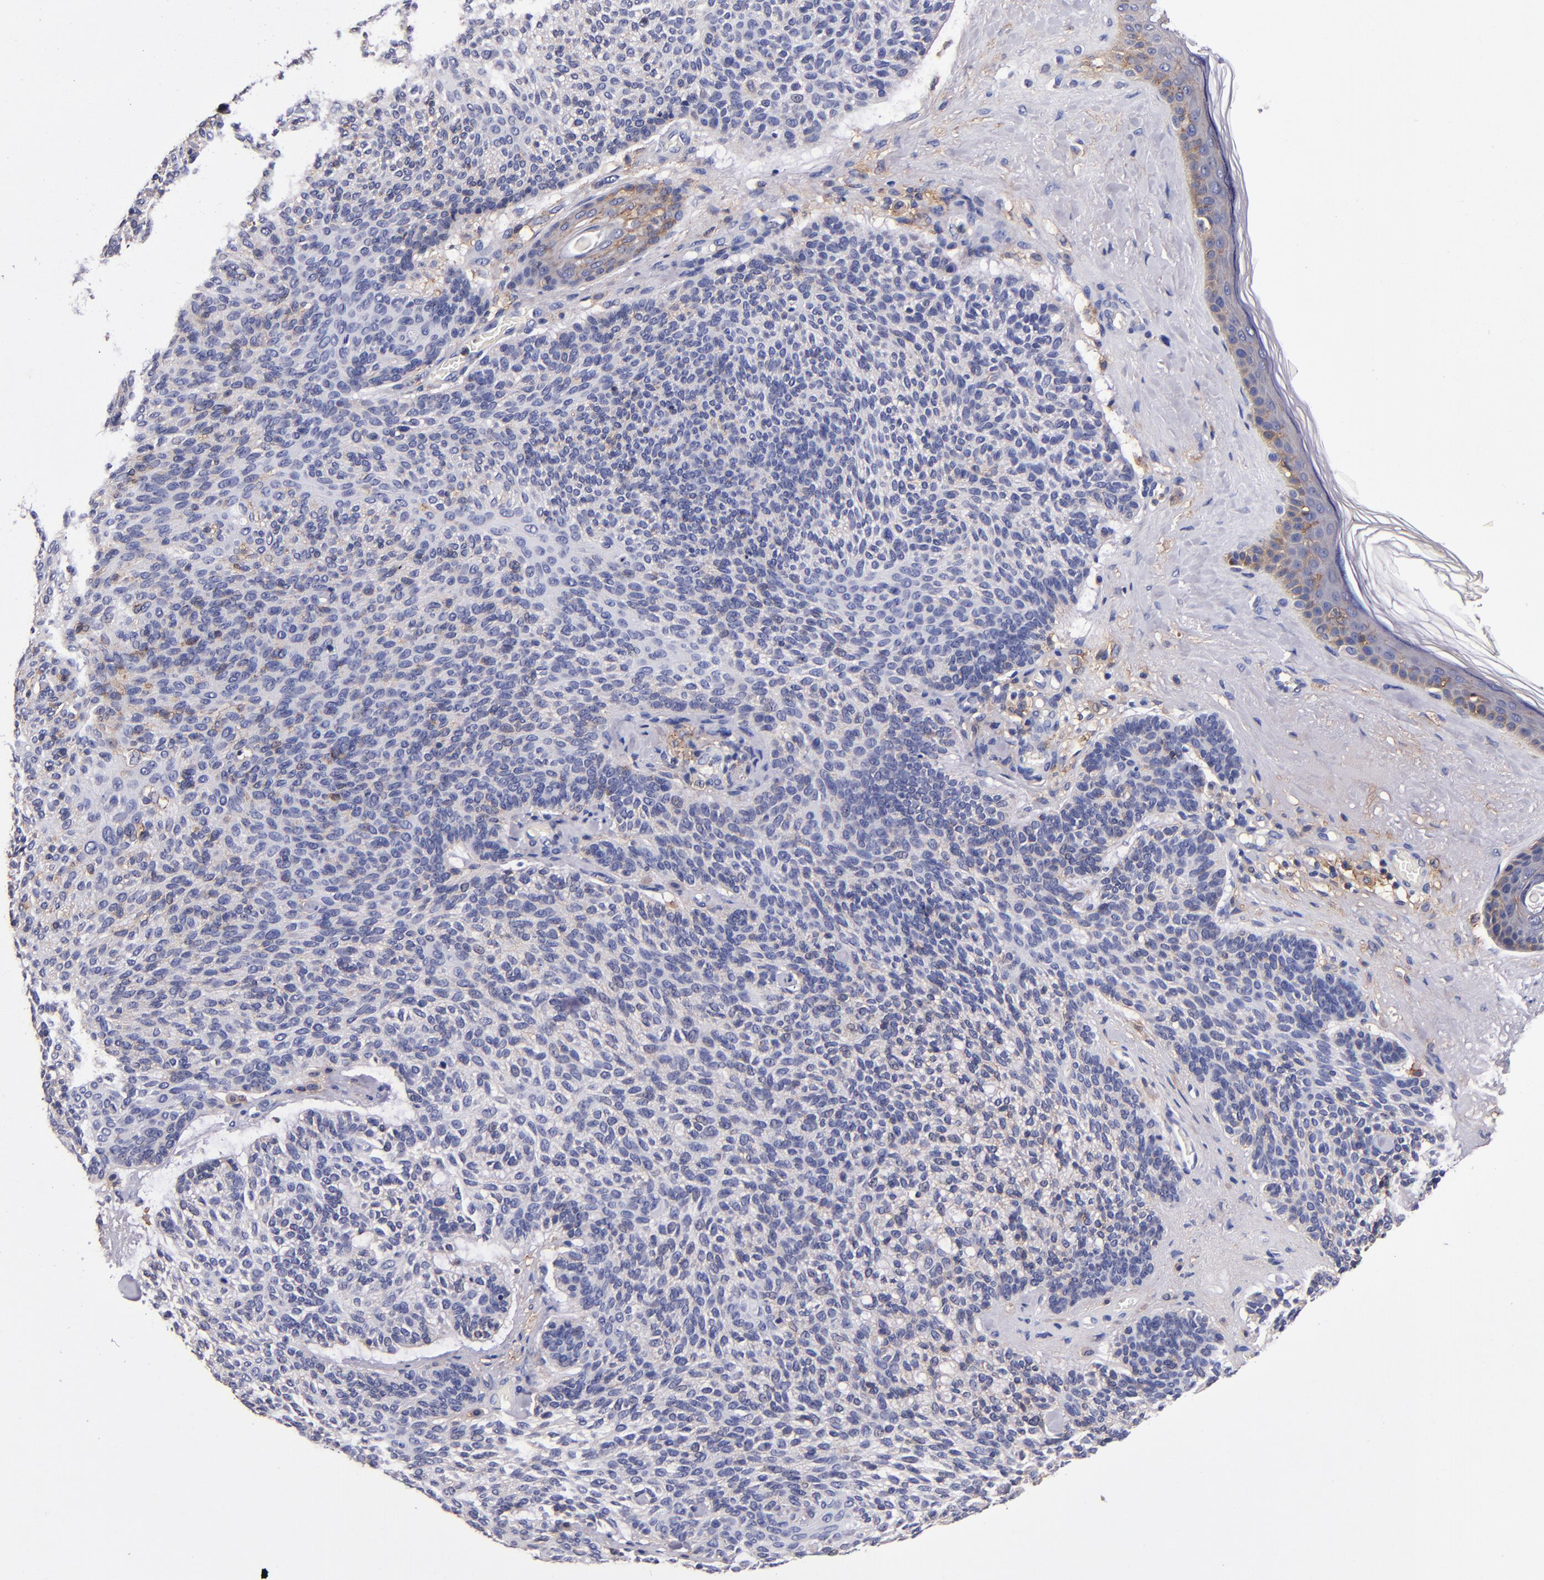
{"staining": {"intensity": "weak", "quantity": "25%-75%", "location": "cytoplasmic/membranous"}, "tissue": "skin cancer", "cell_type": "Tumor cells", "image_type": "cancer", "snomed": [{"axis": "morphology", "description": "Normal tissue, NOS"}, {"axis": "morphology", "description": "Basal cell carcinoma"}, {"axis": "topography", "description": "Skin"}], "caption": "A micrograph showing weak cytoplasmic/membranous expression in about 25%-75% of tumor cells in skin cancer, as visualized by brown immunohistochemical staining.", "gene": "SIRPA", "patient": {"sex": "female", "age": 70}}